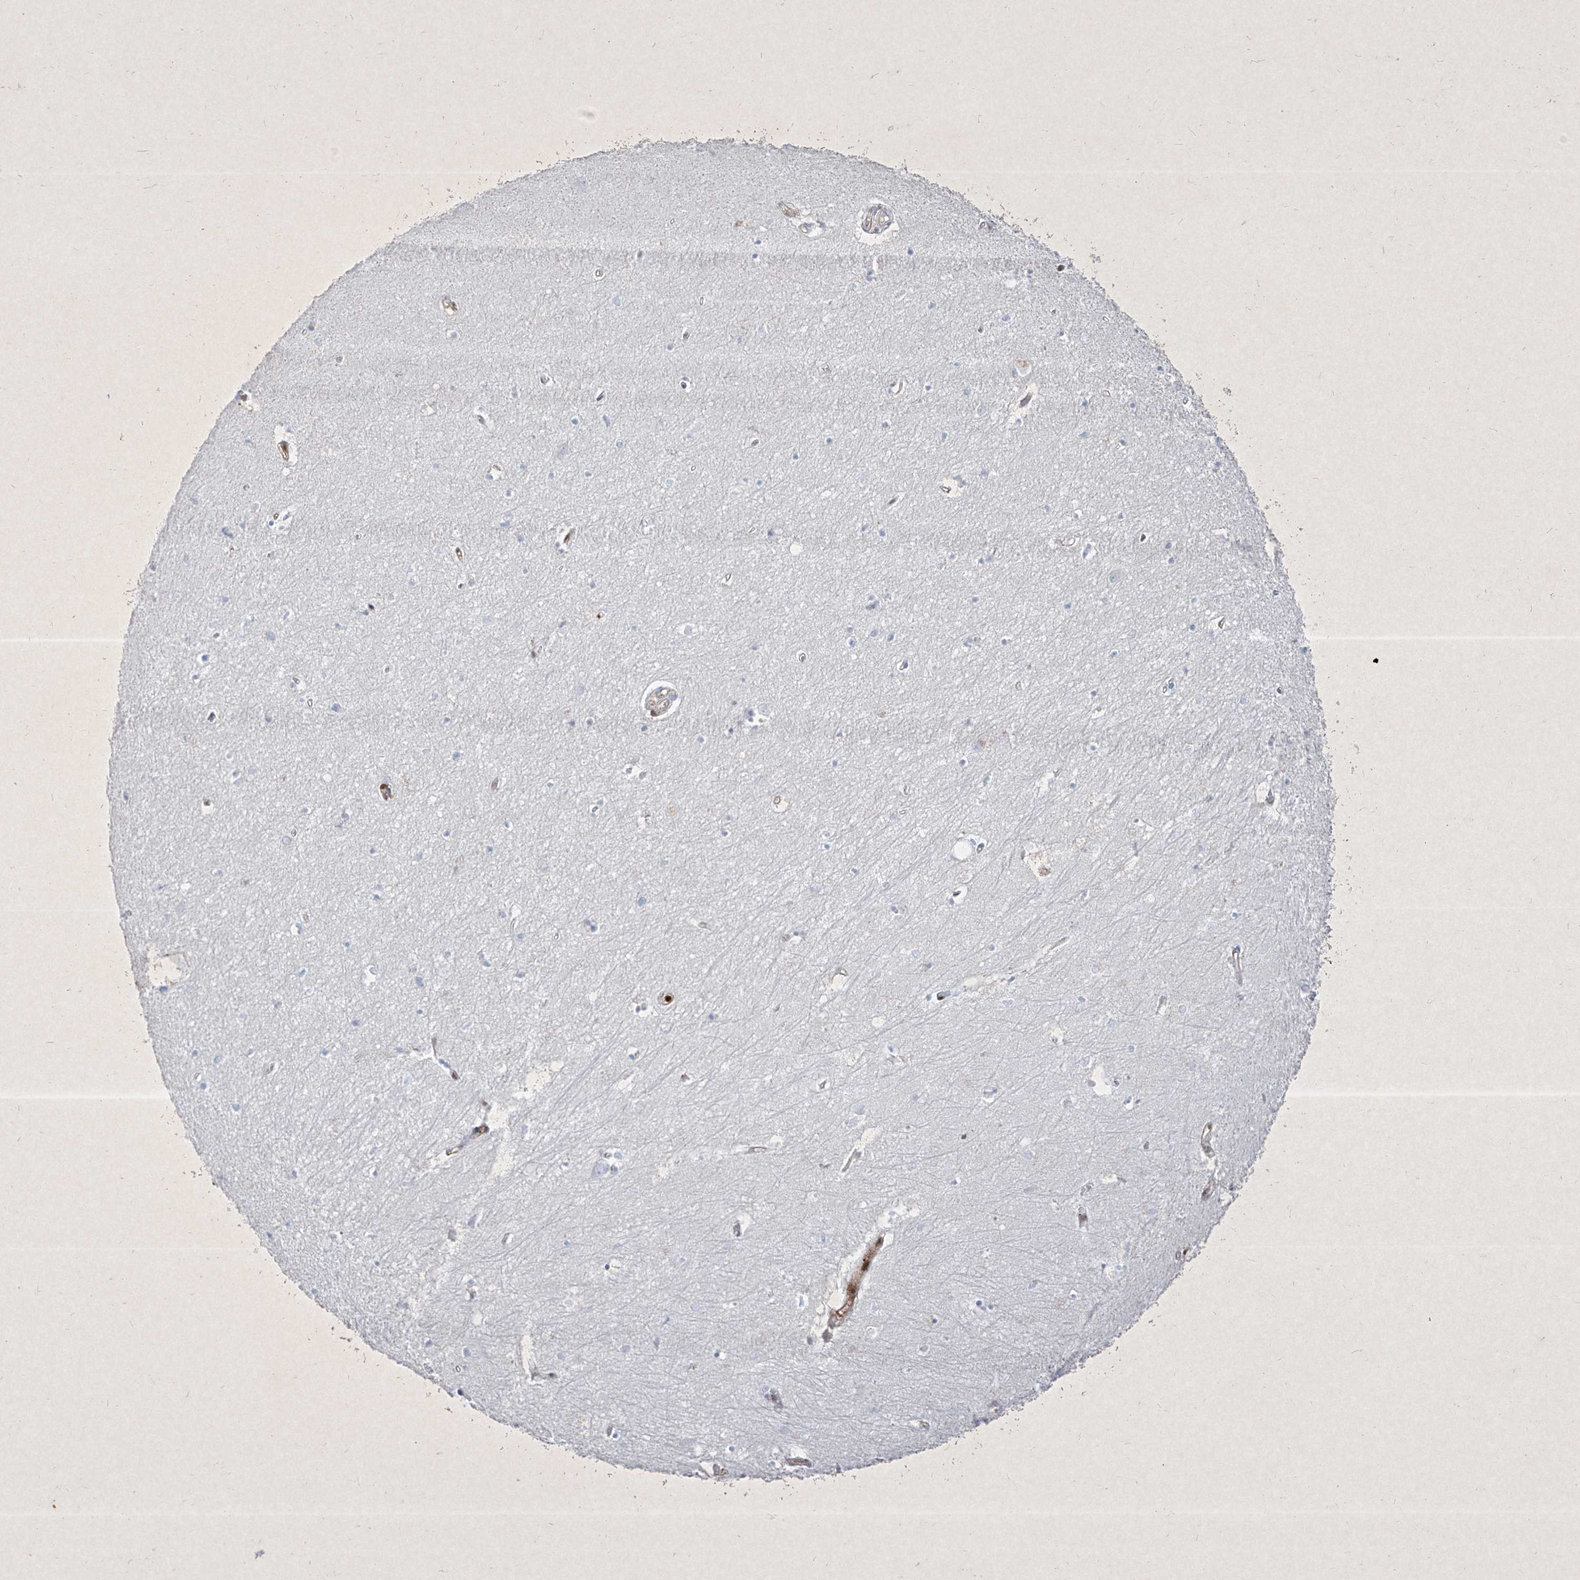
{"staining": {"intensity": "negative", "quantity": "none", "location": "none"}, "tissue": "hippocampus", "cell_type": "Glial cells", "image_type": "normal", "snomed": [{"axis": "morphology", "description": "Normal tissue, NOS"}, {"axis": "topography", "description": "Hippocampus"}], "caption": "High magnification brightfield microscopy of benign hippocampus stained with DAB (3,3'-diaminobenzidine) (brown) and counterstained with hematoxylin (blue): glial cells show no significant expression.", "gene": "PSMB10", "patient": {"sex": "female", "age": 64}}